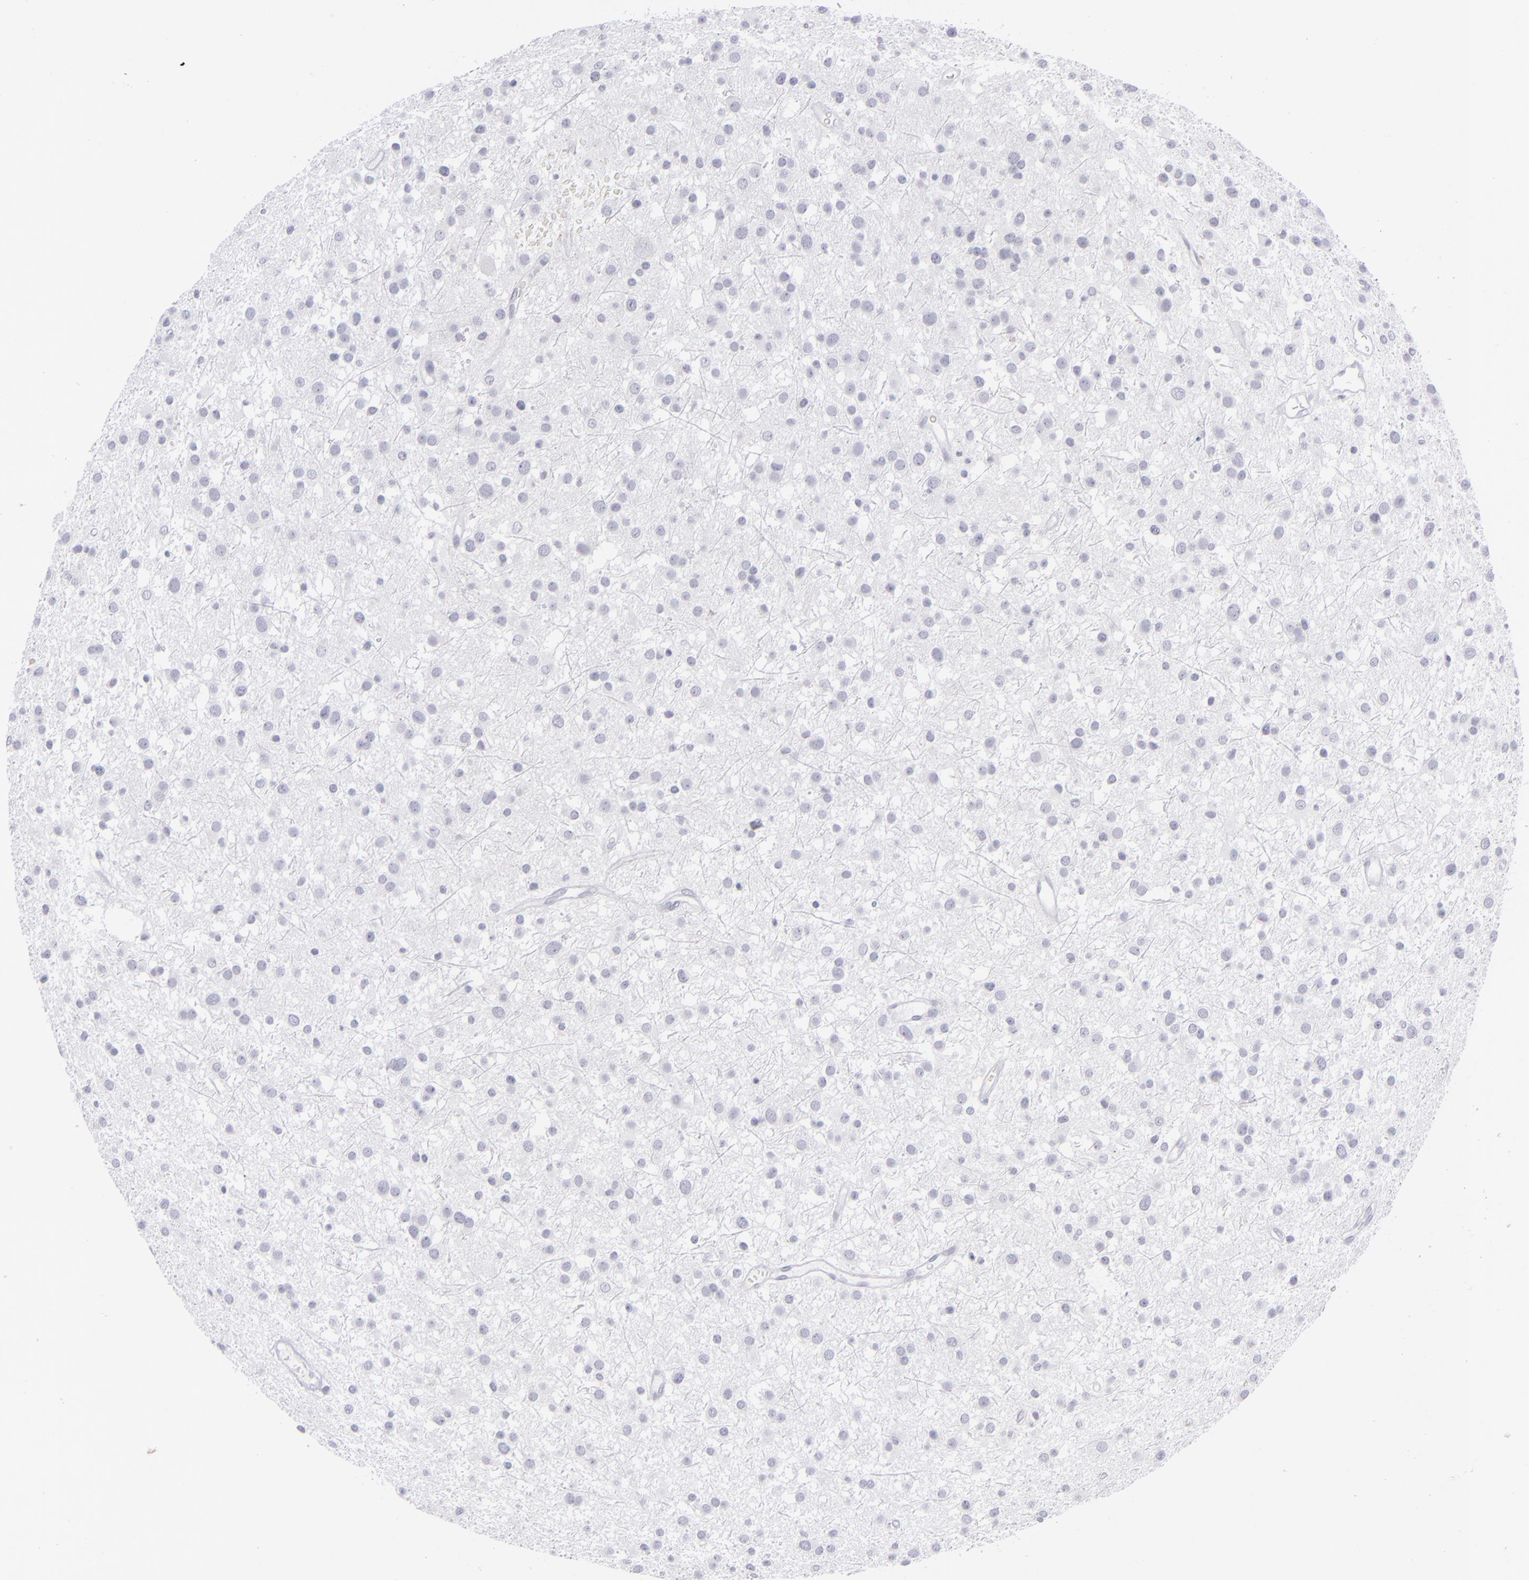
{"staining": {"intensity": "negative", "quantity": "none", "location": "none"}, "tissue": "glioma", "cell_type": "Tumor cells", "image_type": "cancer", "snomed": [{"axis": "morphology", "description": "Glioma, malignant, Low grade"}, {"axis": "topography", "description": "Brain"}], "caption": "This is an immunohistochemistry photomicrograph of malignant glioma (low-grade). There is no expression in tumor cells.", "gene": "ITGB4", "patient": {"sex": "female", "age": 36}}